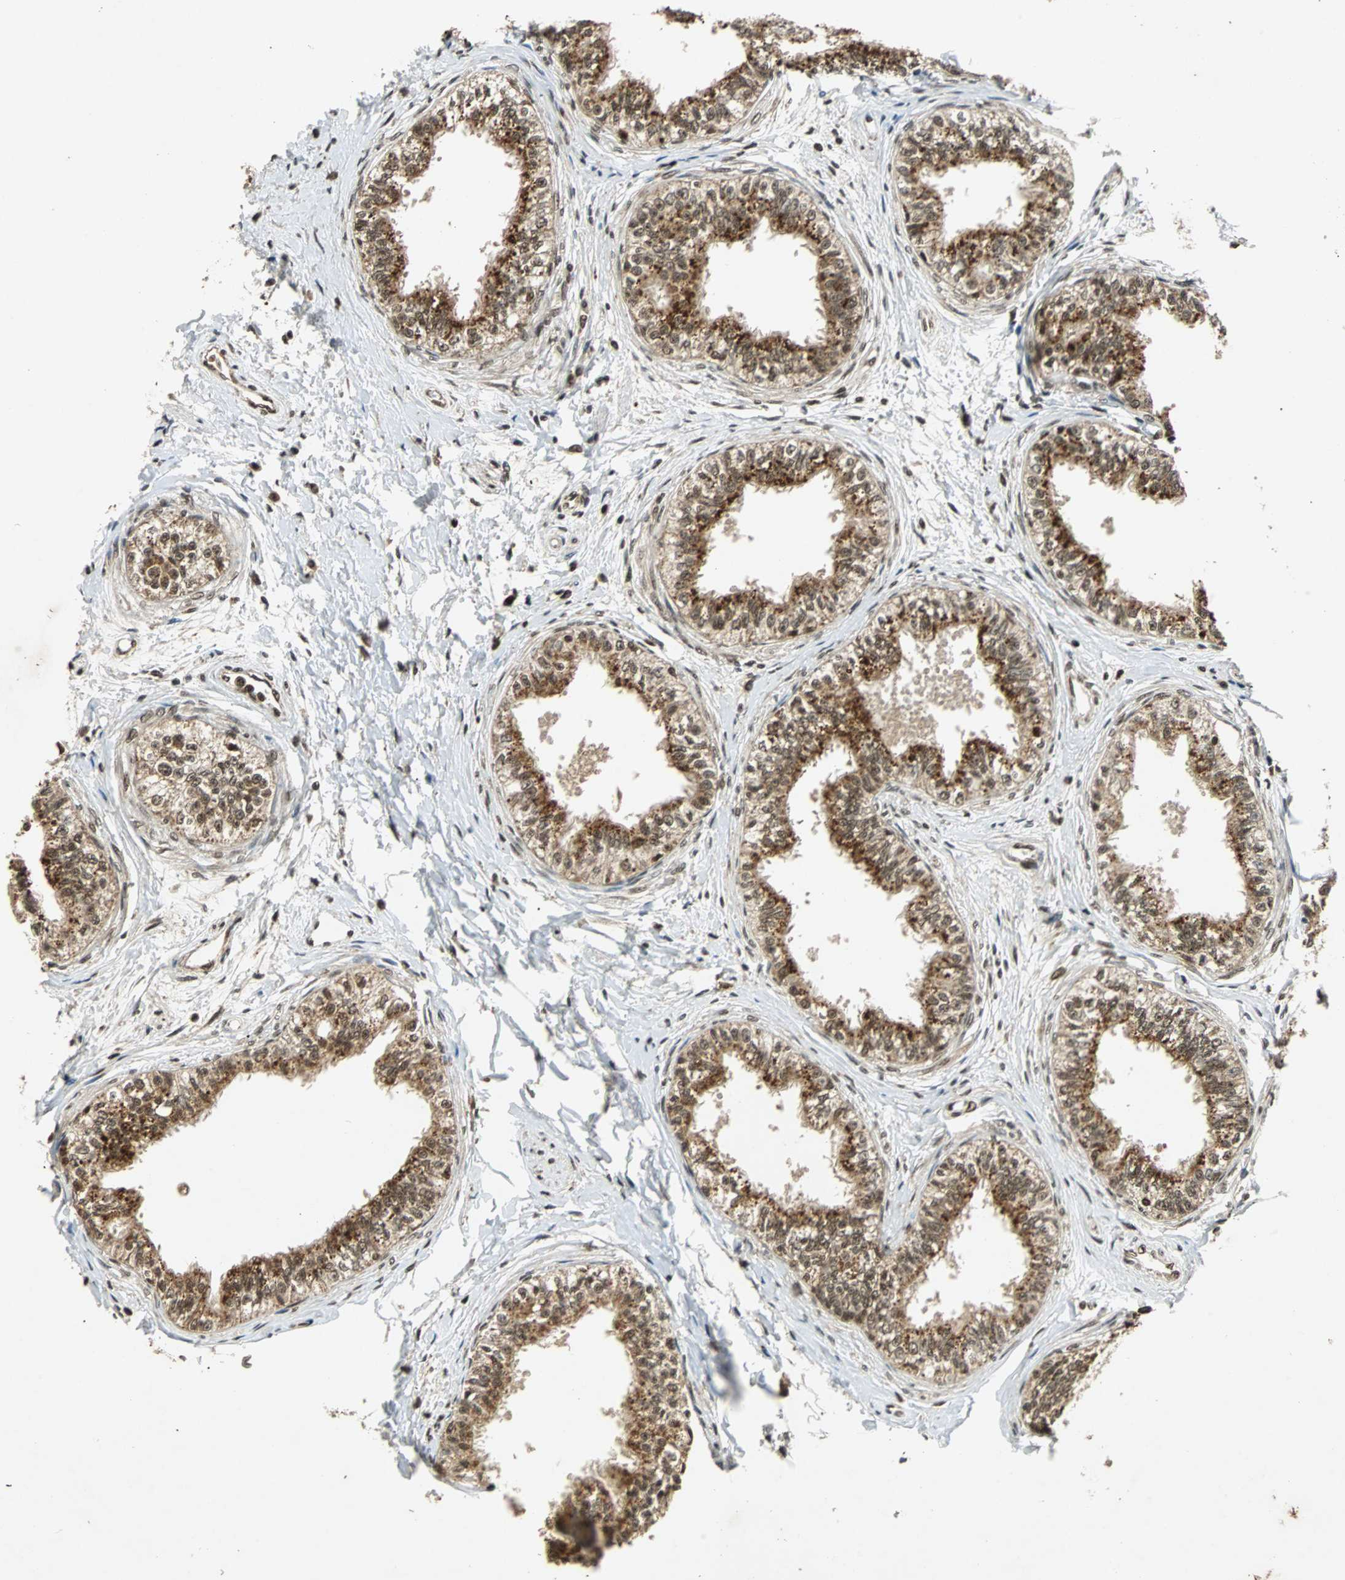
{"staining": {"intensity": "strong", "quantity": ">75%", "location": "cytoplasmic/membranous,nuclear"}, "tissue": "epididymis", "cell_type": "Glandular cells", "image_type": "normal", "snomed": [{"axis": "morphology", "description": "Normal tissue, NOS"}, {"axis": "morphology", "description": "Adenocarcinoma, metastatic, NOS"}, {"axis": "topography", "description": "Testis"}, {"axis": "topography", "description": "Epididymis"}], "caption": "Protein expression analysis of unremarkable epididymis exhibits strong cytoplasmic/membranous,nuclear expression in approximately >75% of glandular cells.", "gene": "TAF5", "patient": {"sex": "male", "age": 26}}